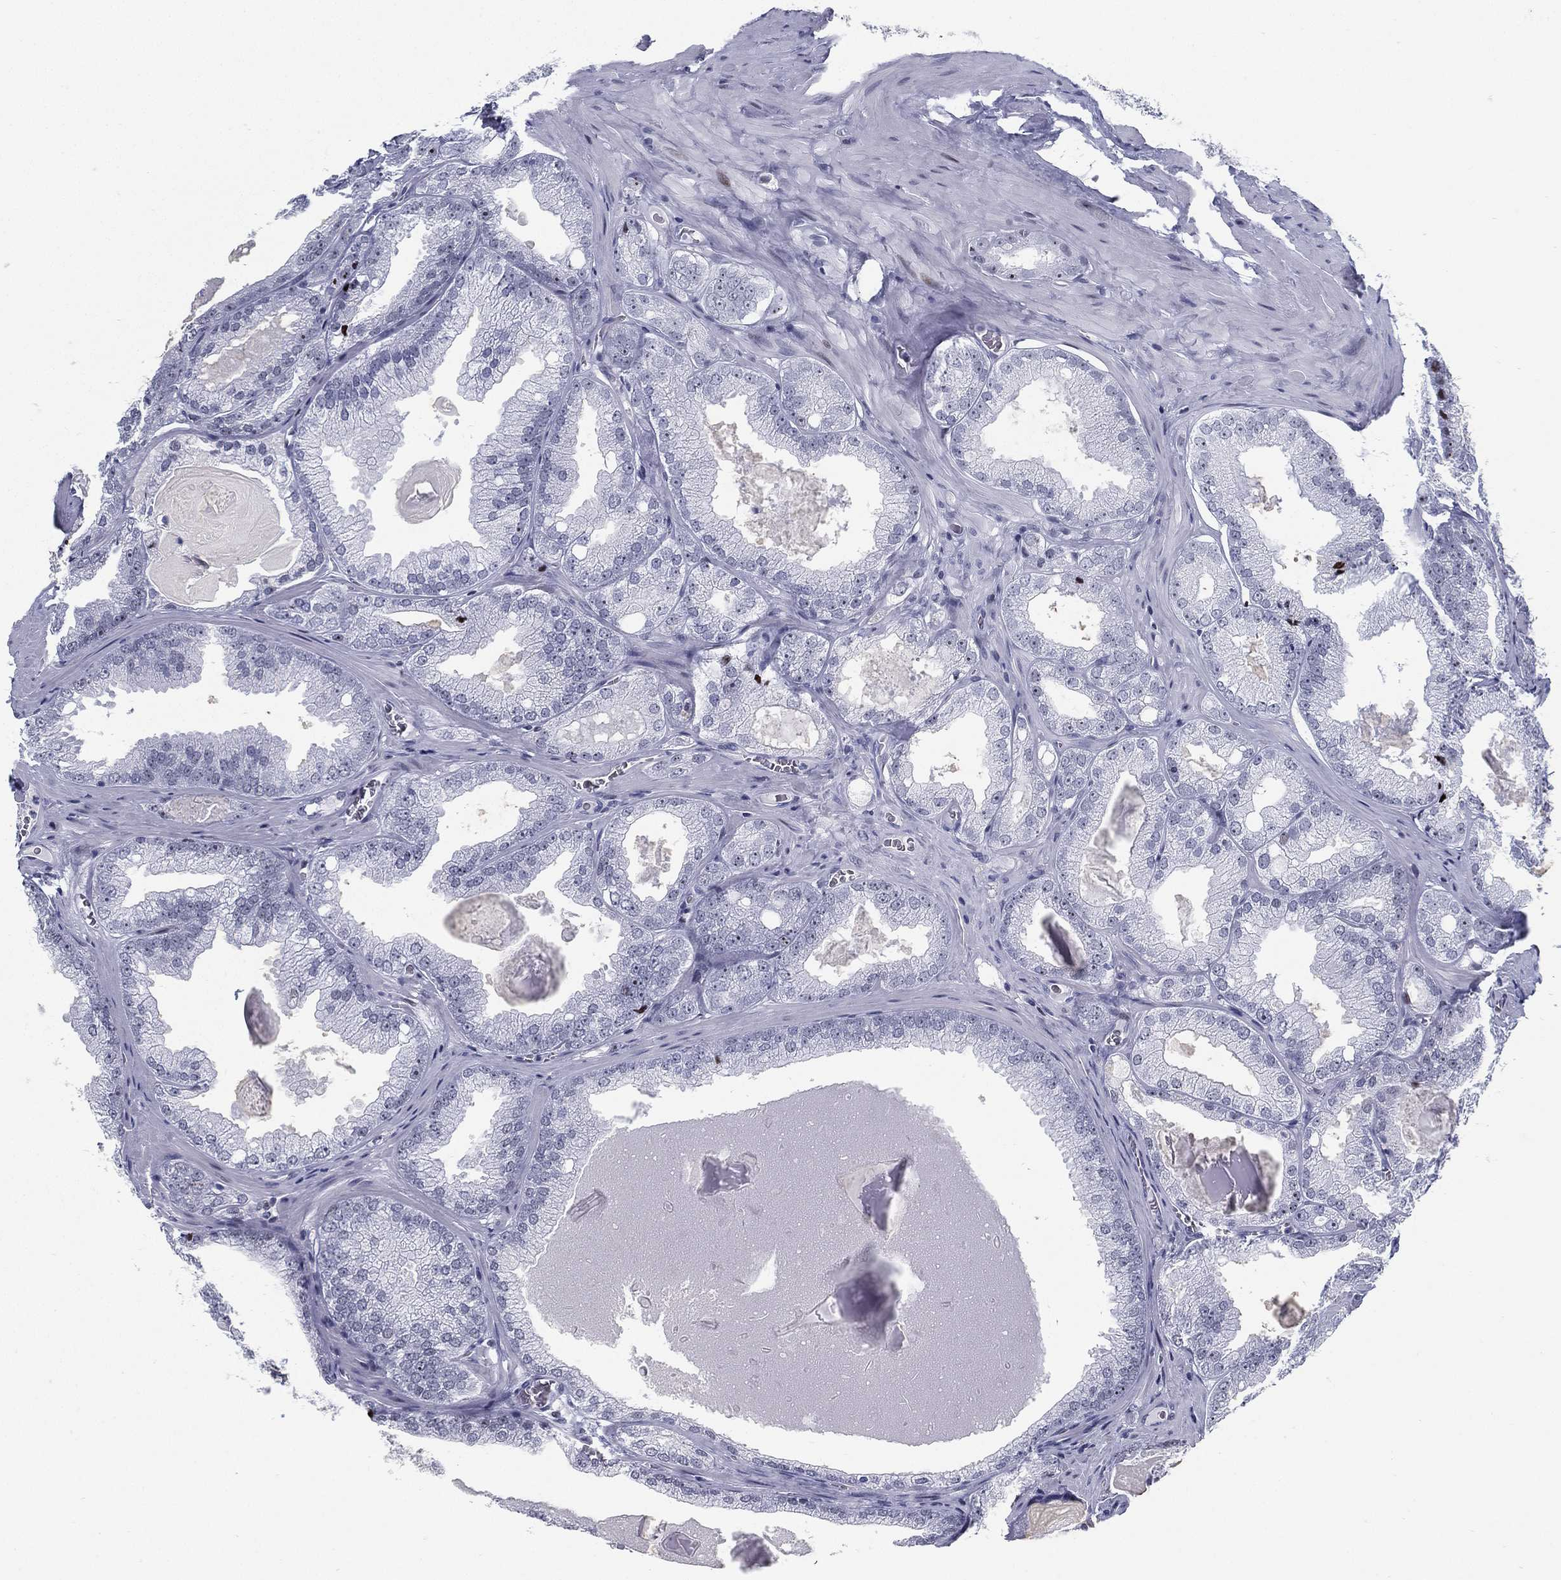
{"staining": {"intensity": "negative", "quantity": "none", "location": "none"}, "tissue": "prostate cancer", "cell_type": "Tumor cells", "image_type": "cancer", "snomed": [{"axis": "morphology", "description": "Adenocarcinoma, Low grade"}, {"axis": "topography", "description": "Prostate"}], "caption": "This is a image of IHC staining of prostate cancer (adenocarcinoma (low-grade)), which shows no expression in tumor cells. Nuclei are stained in blue.", "gene": "CYB561D2", "patient": {"sex": "male", "age": 72}}